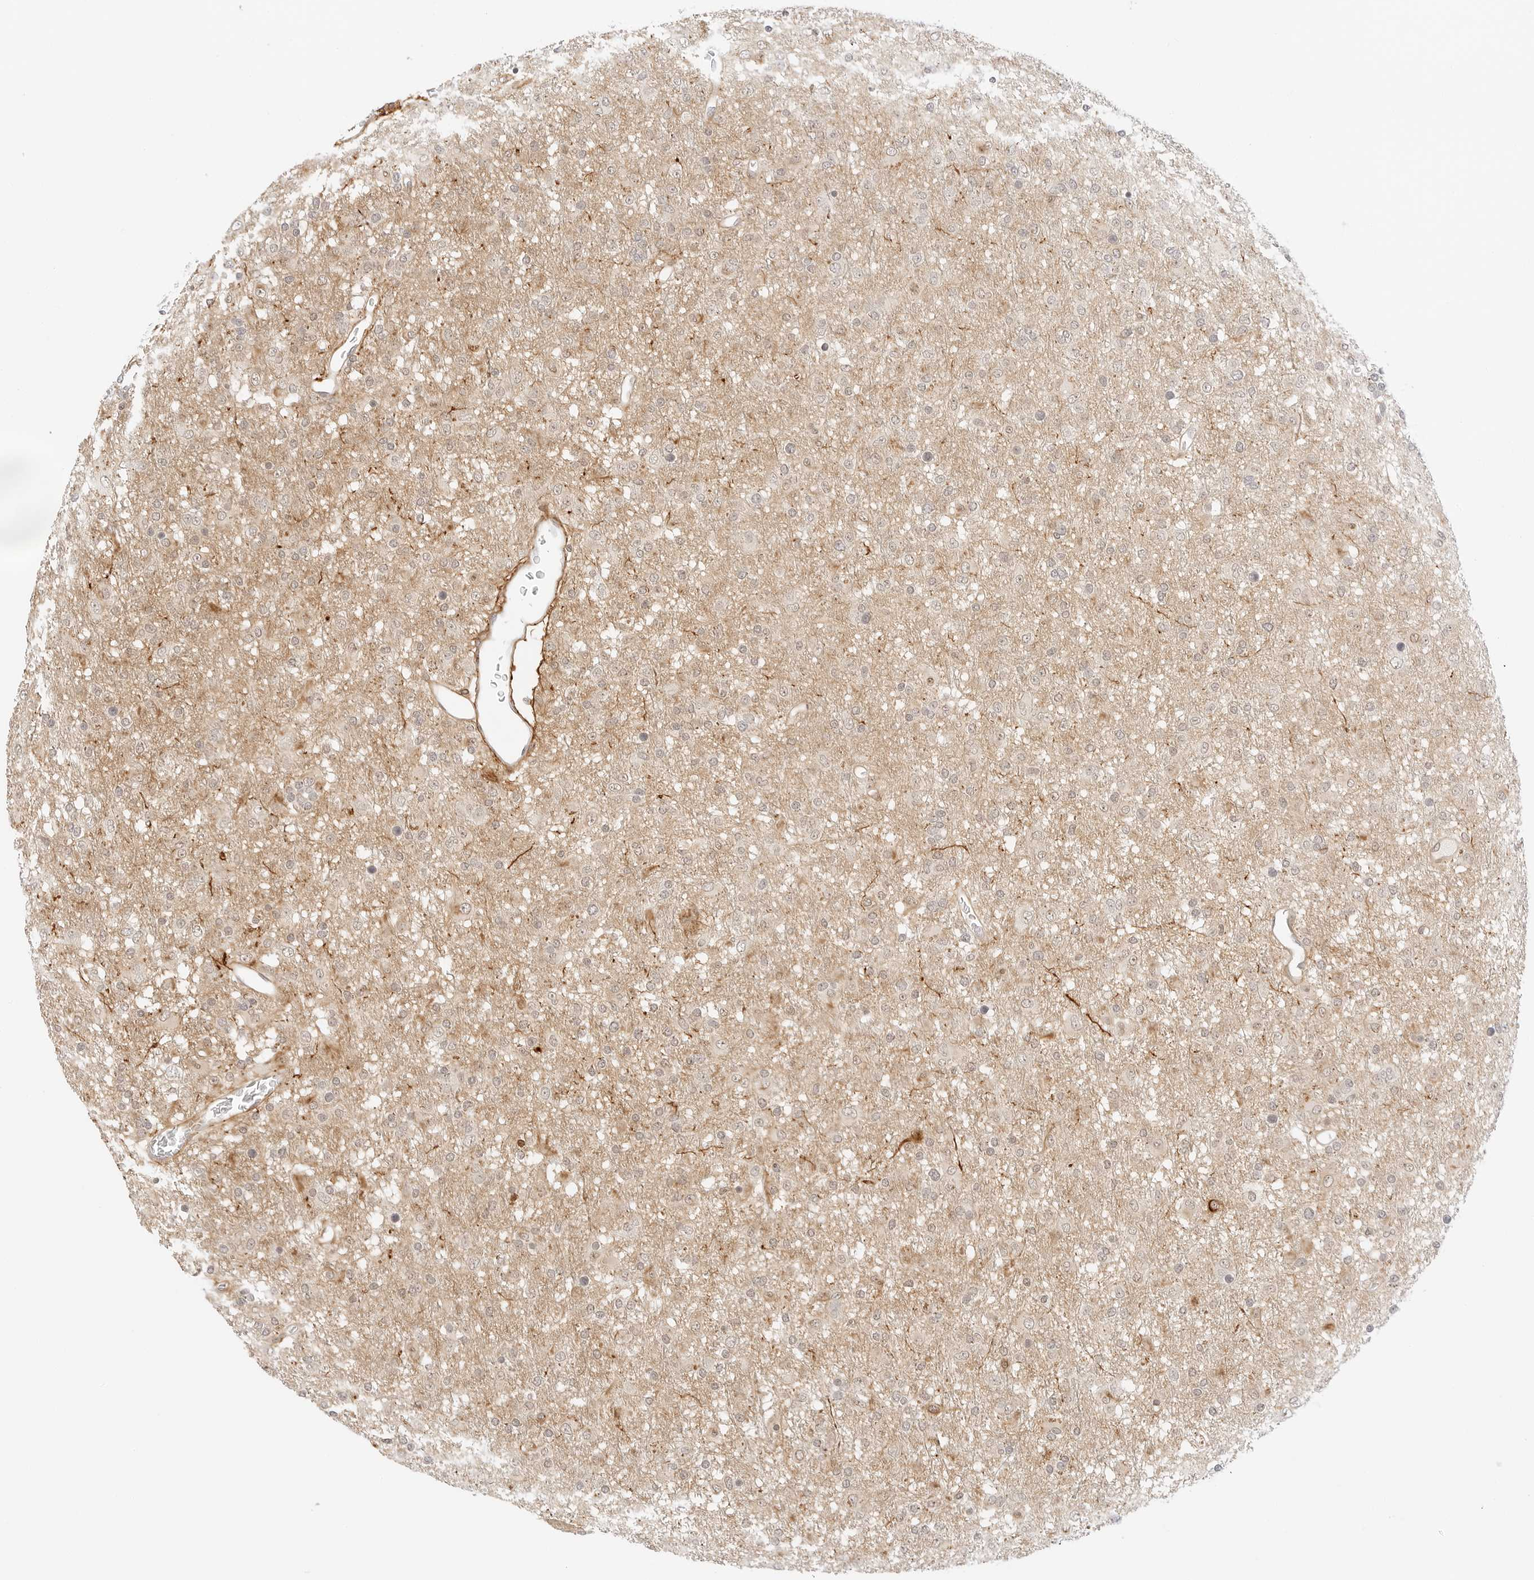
{"staining": {"intensity": "weak", "quantity": "<25%", "location": "cytoplasmic/membranous"}, "tissue": "glioma", "cell_type": "Tumor cells", "image_type": "cancer", "snomed": [{"axis": "morphology", "description": "Glioma, malignant, Low grade"}, {"axis": "topography", "description": "Brain"}], "caption": "The image reveals no significant staining in tumor cells of glioma.", "gene": "GNAS", "patient": {"sex": "male", "age": 65}}